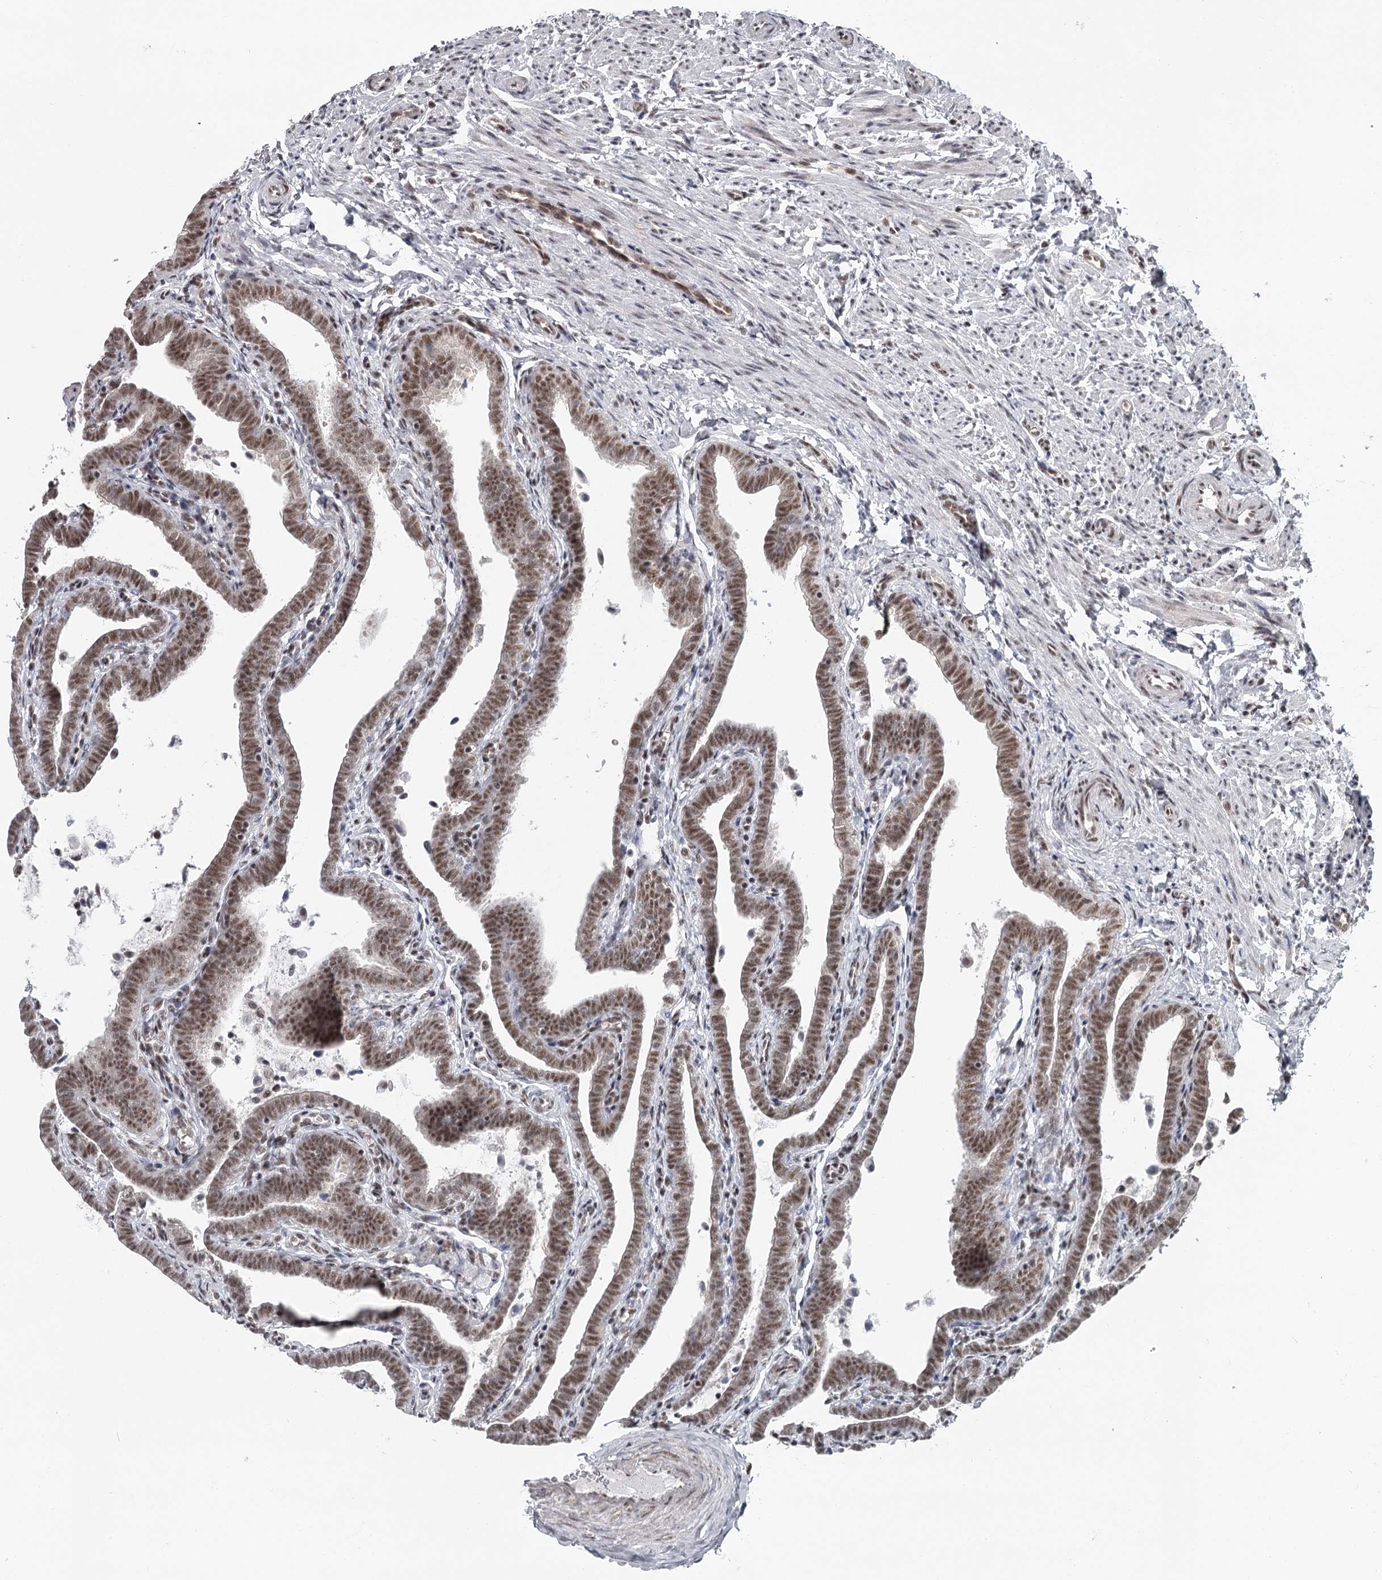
{"staining": {"intensity": "moderate", "quantity": ">75%", "location": "nuclear"}, "tissue": "fallopian tube", "cell_type": "Glandular cells", "image_type": "normal", "snomed": [{"axis": "morphology", "description": "Normal tissue, NOS"}, {"axis": "topography", "description": "Fallopian tube"}], "caption": "The photomicrograph reveals staining of unremarkable fallopian tube, revealing moderate nuclear protein staining (brown color) within glandular cells. Using DAB (3,3'-diaminobenzidine) (brown) and hematoxylin (blue) stains, captured at high magnification using brightfield microscopy.", "gene": "FAM13C", "patient": {"sex": "female", "age": 36}}